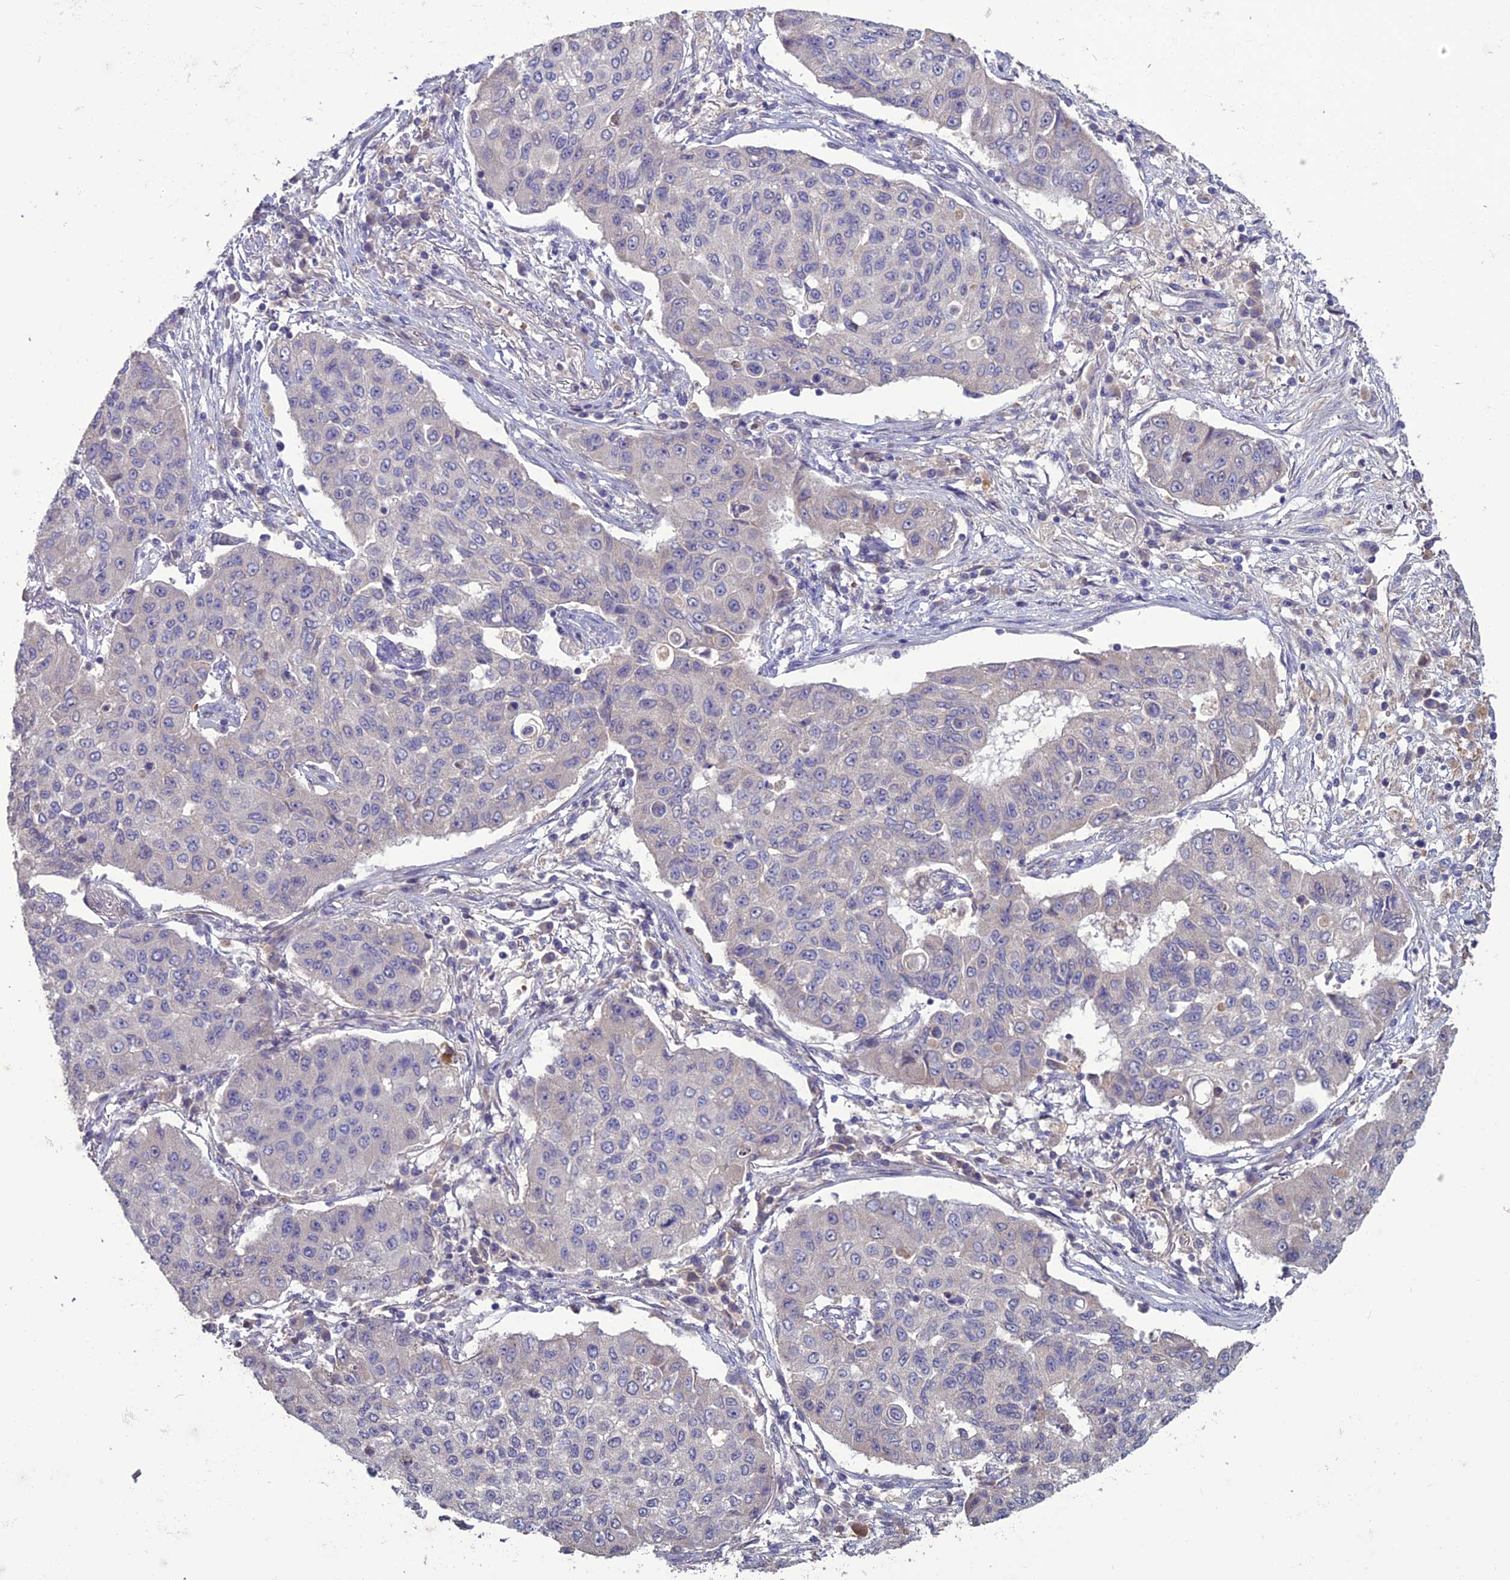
{"staining": {"intensity": "negative", "quantity": "none", "location": "none"}, "tissue": "lung cancer", "cell_type": "Tumor cells", "image_type": "cancer", "snomed": [{"axis": "morphology", "description": "Squamous cell carcinoma, NOS"}, {"axis": "topography", "description": "Lung"}], "caption": "This is an immunohistochemistry photomicrograph of lung cancer. There is no staining in tumor cells.", "gene": "C2orf76", "patient": {"sex": "male", "age": 74}}